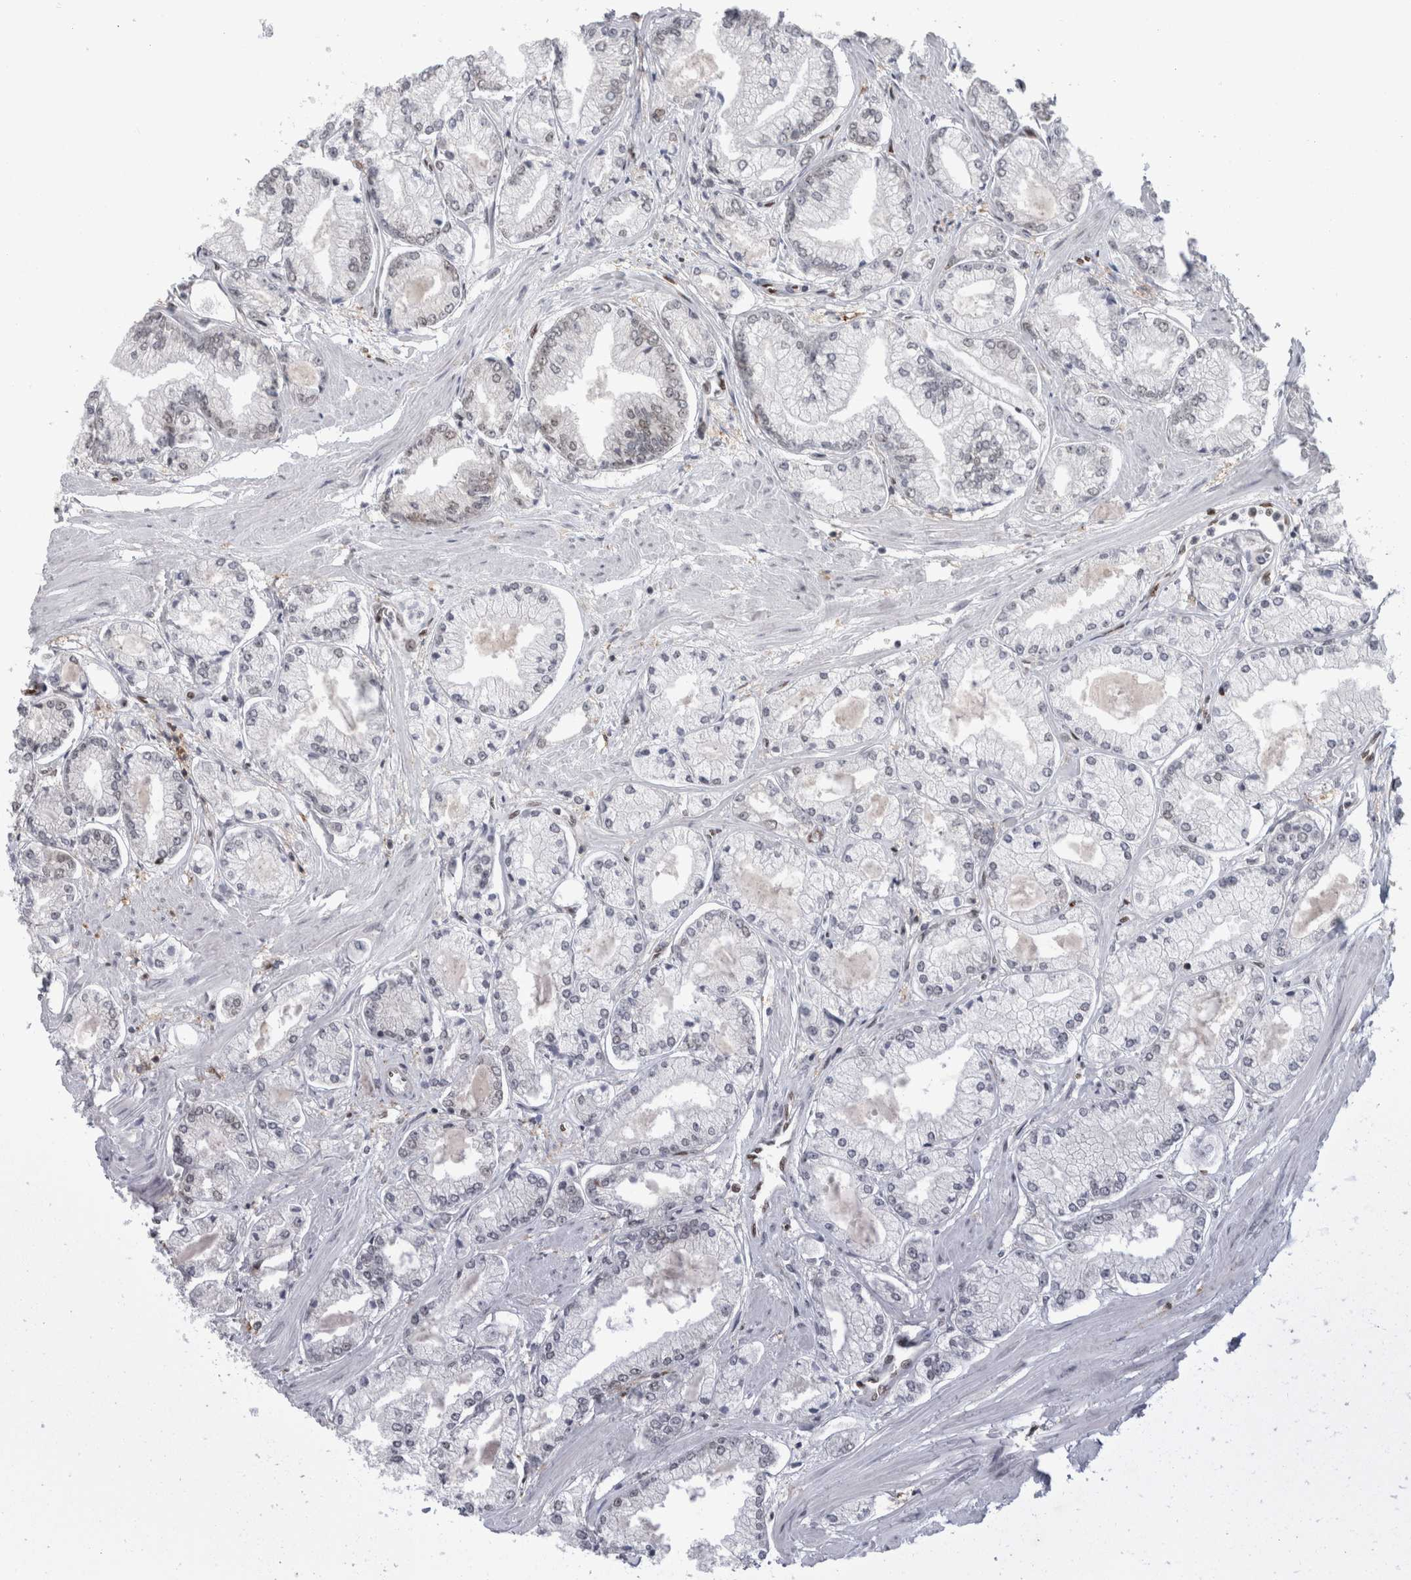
{"staining": {"intensity": "negative", "quantity": "none", "location": "none"}, "tissue": "prostate cancer", "cell_type": "Tumor cells", "image_type": "cancer", "snomed": [{"axis": "morphology", "description": "Adenocarcinoma, Low grade"}, {"axis": "topography", "description": "Prostate"}], "caption": "Human prostate cancer stained for a protein using immunohistochemistry (IHC) demonstrates no staining in tumor cells.", "gene": "SRARP", "patient": {"sex": "male", "age": 52}}